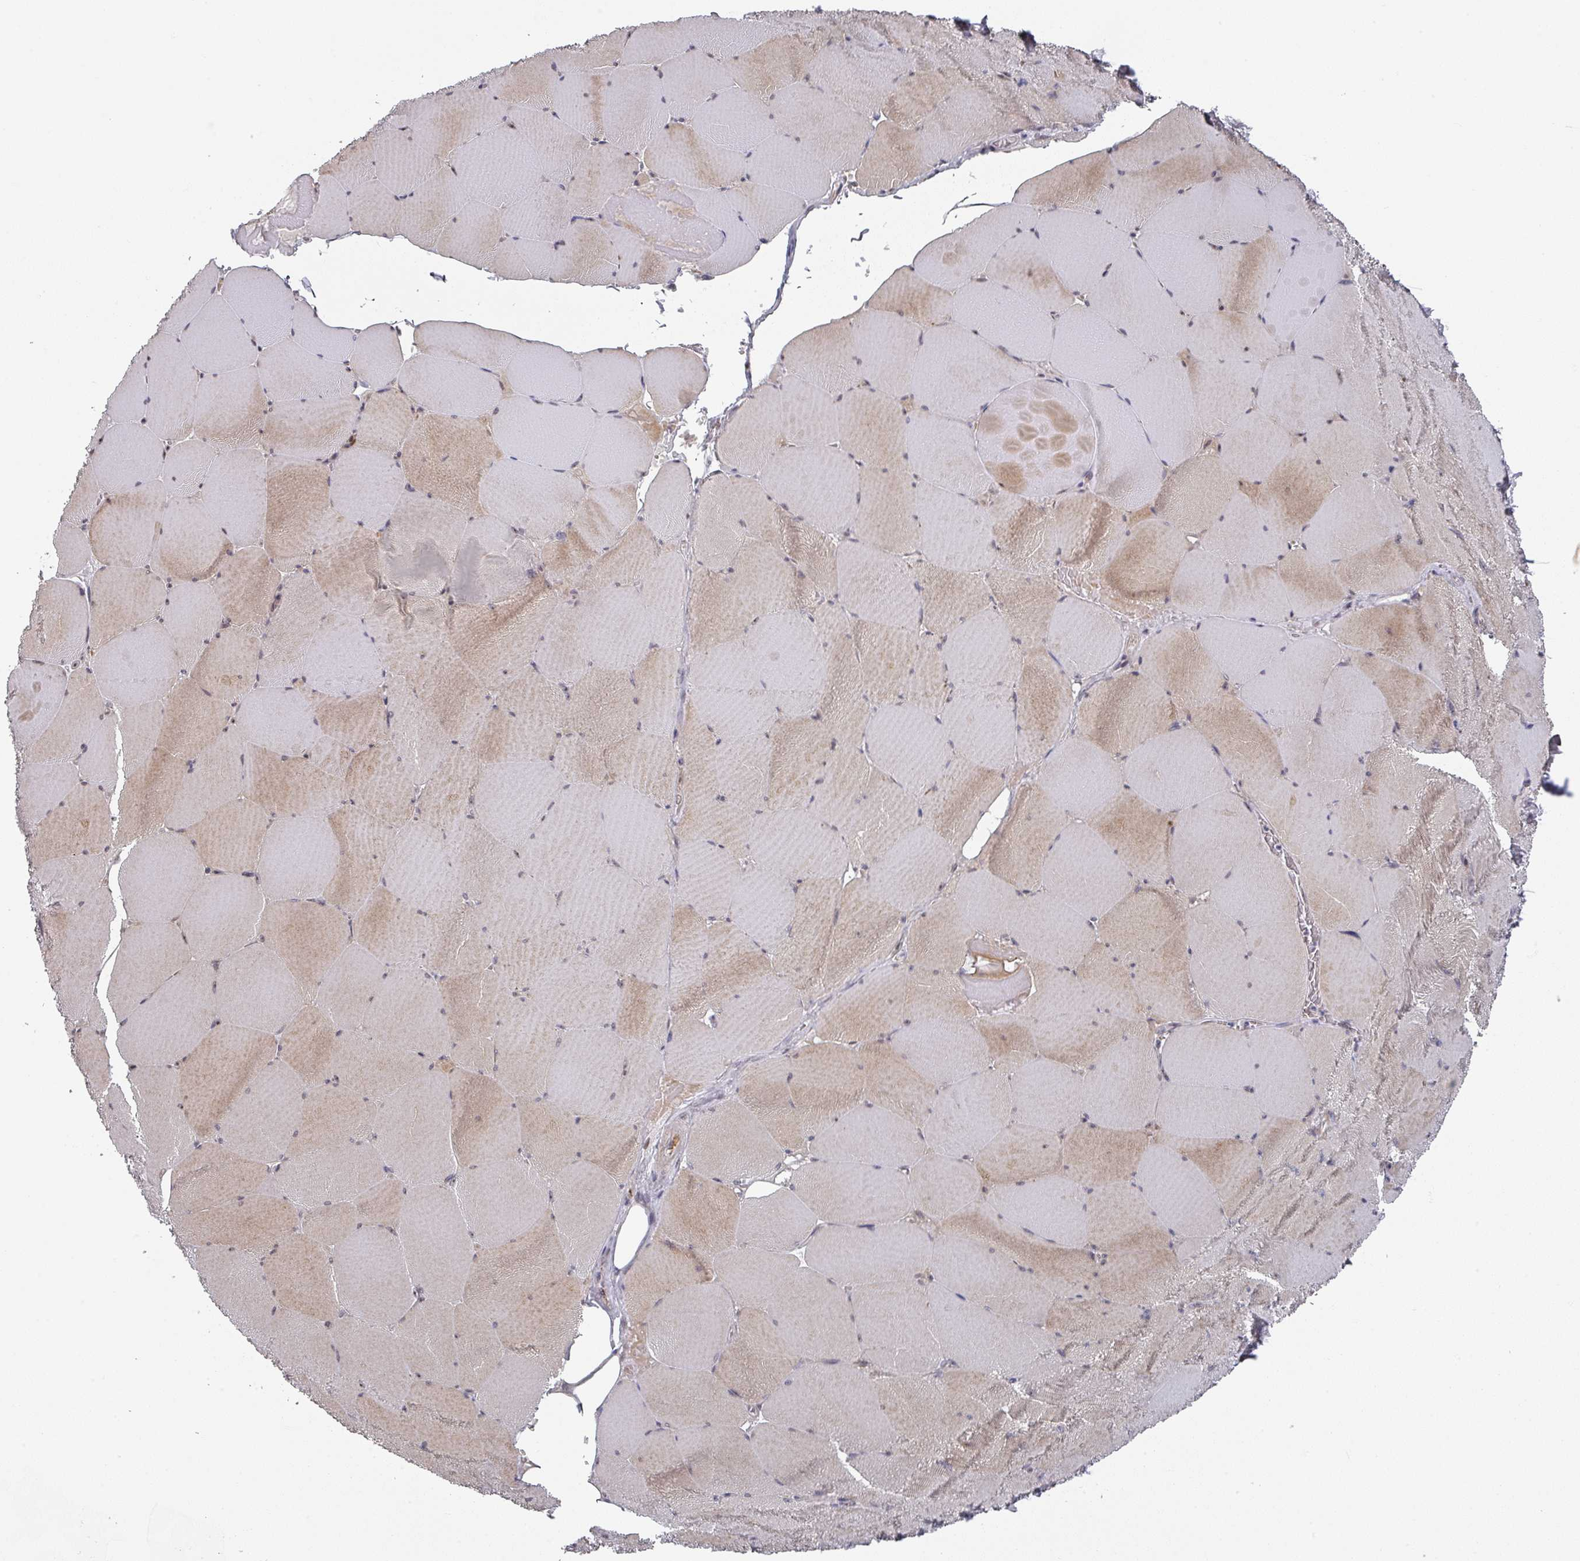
{"staining": {"intensity": "moderate", "quantity": "25%-75%", "location": "cytoplasmic/membranous"}, "tissue": "skeletal muscle", "cell_type": "Myocytes", "image_type": "normal", "snomed": [{"axis": "morphology", "description": "Normal tissue, NOS"}, {"axis": "topography", "description": "Skeletal muscle"}, {"axis": "topography", "description": "Head-Neck"}], "caption": "This is a photomicrograph of immunohistochemistry (IHC) staining of normal skeletal muscle, which shows moderate staining in the cytoplasmic/membranous of myocytes.", "gene": "ZNF654", "patient": {"sex": "male", "age": 66}}